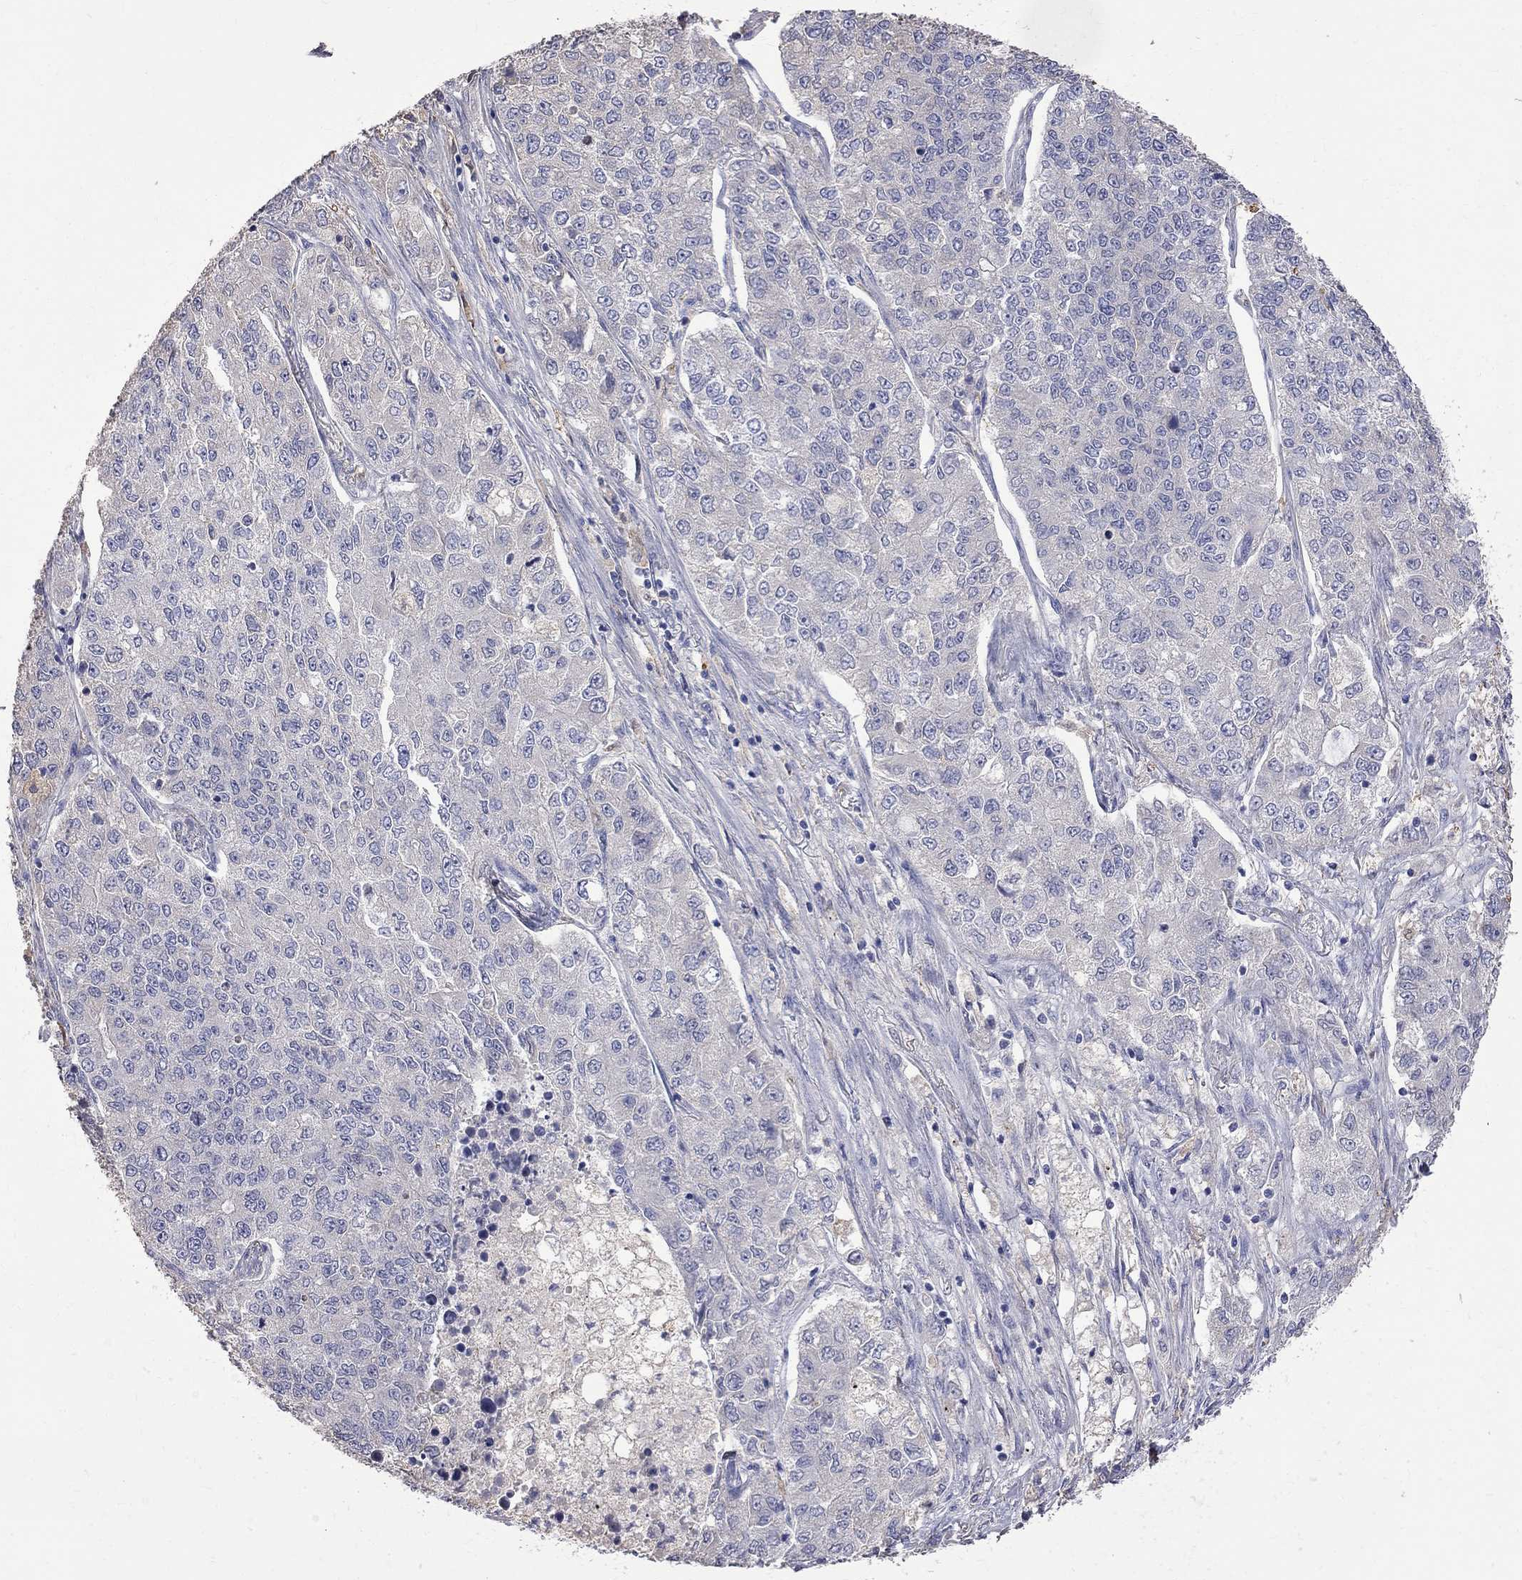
{"staining": {"intensity": "negative", "quantity": "none", "location": "none"}, "tissue": "lung cancer", "cell_type": "Tumor cells", "image_type": "cancer", "snomed": [{"axis": "morphology", "description": "Adenocarcinoma, NOS"}, {"axis": "topography", "description": "Lung"}], "caption": "Tumor cells show no significant protein staining in adenocarcinoma (lung). Nuclei are stained in blue.", "gene": "CKAP2", "patient": {"sex": "male", "age": 49}}